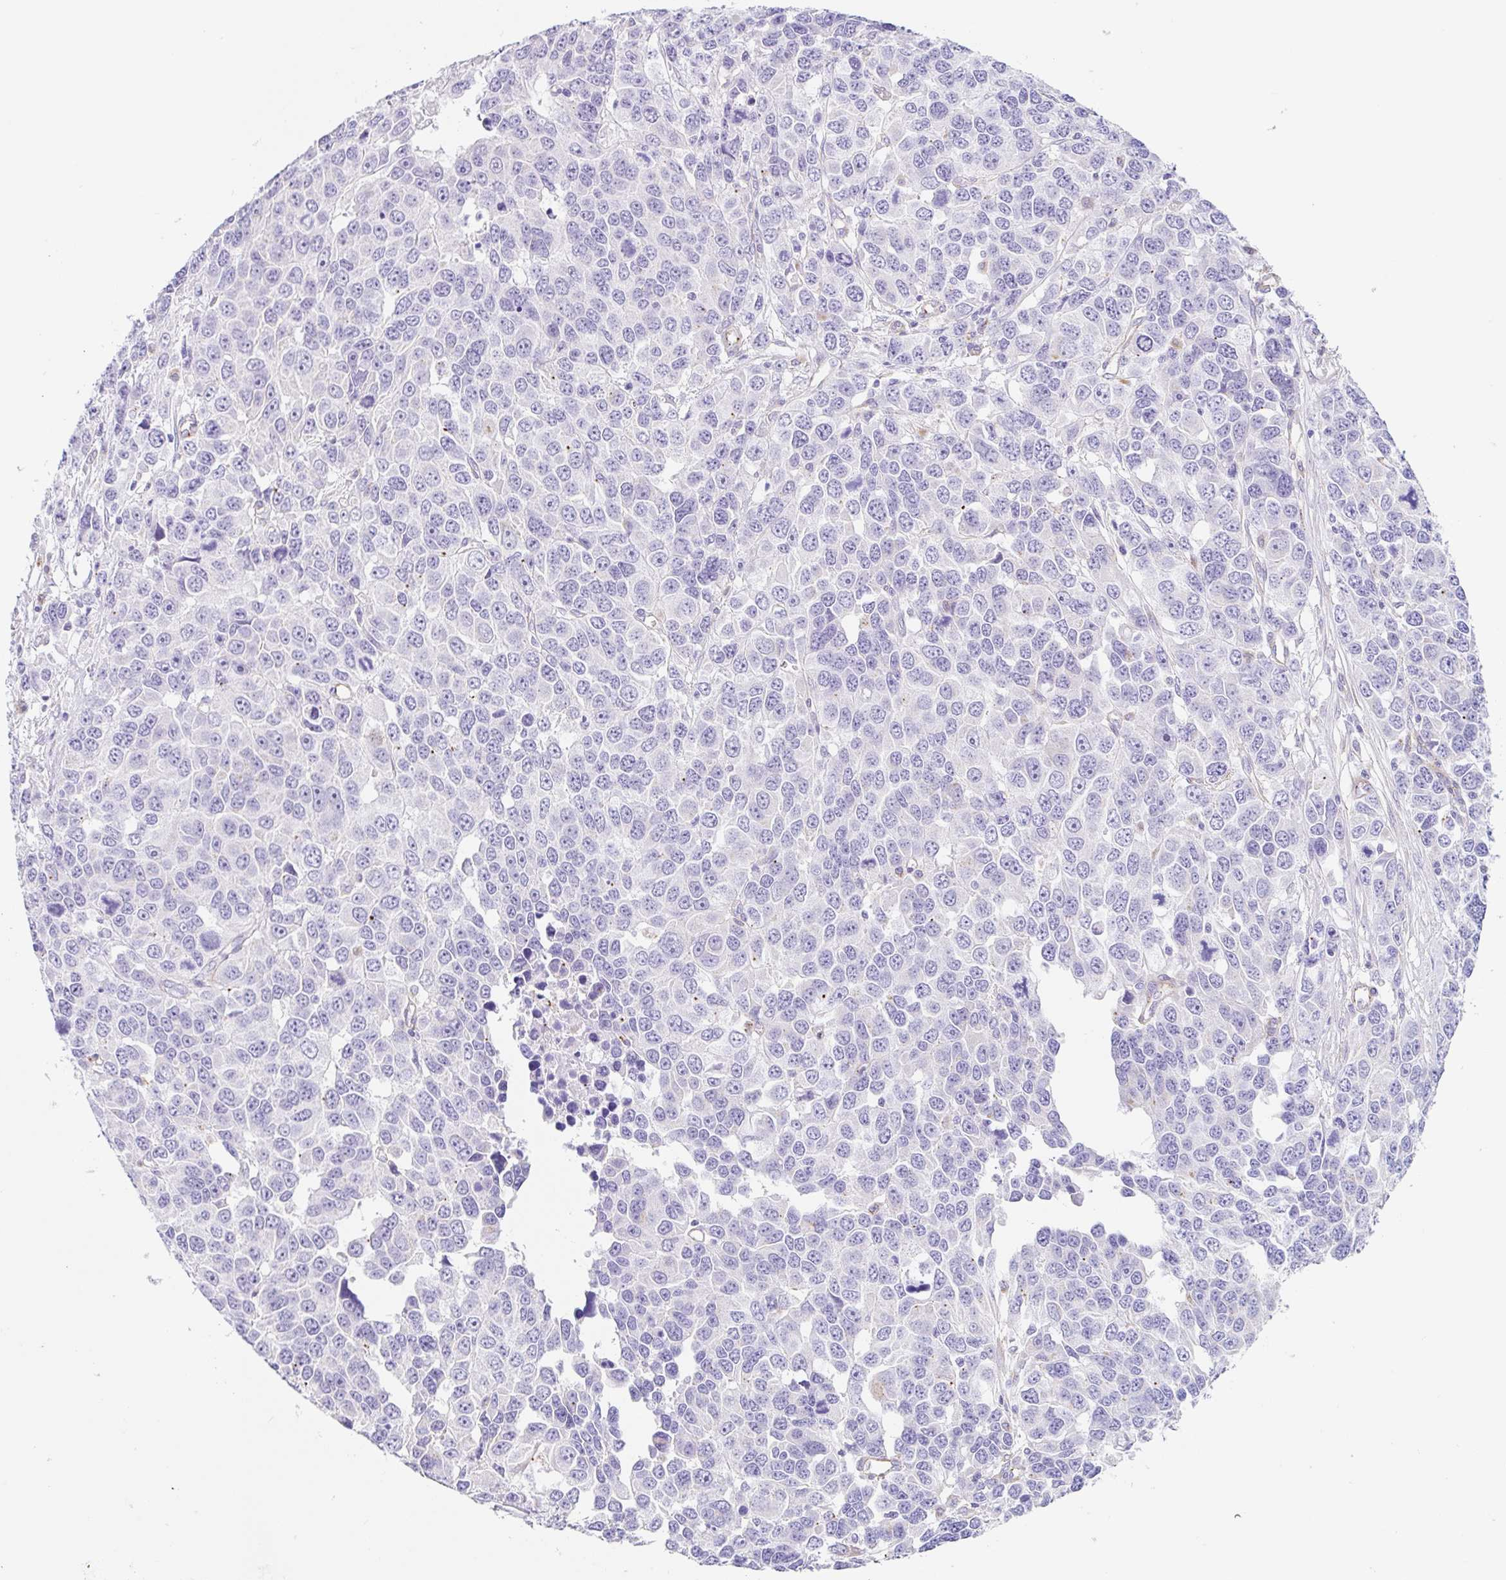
{"staining": {"intensity": "negative", "quantity": "none", "location": "none"}, "tissue": "ovarian cancer", "cell_type": "Tumor cells", "image_type": "cancer", "snomed": [{"axis": "morphology", "description": "Cystadenocarcinoma, serous, NOS"}, {"axis": "topography", "description": "Ovary"}], "caption": "Ovarian serous cystadenocarcinoma stained for a protein using IHC shows no expression tumor cells.", "gene": "DKK4", "patient": {"sex": "female", "age": 76}}